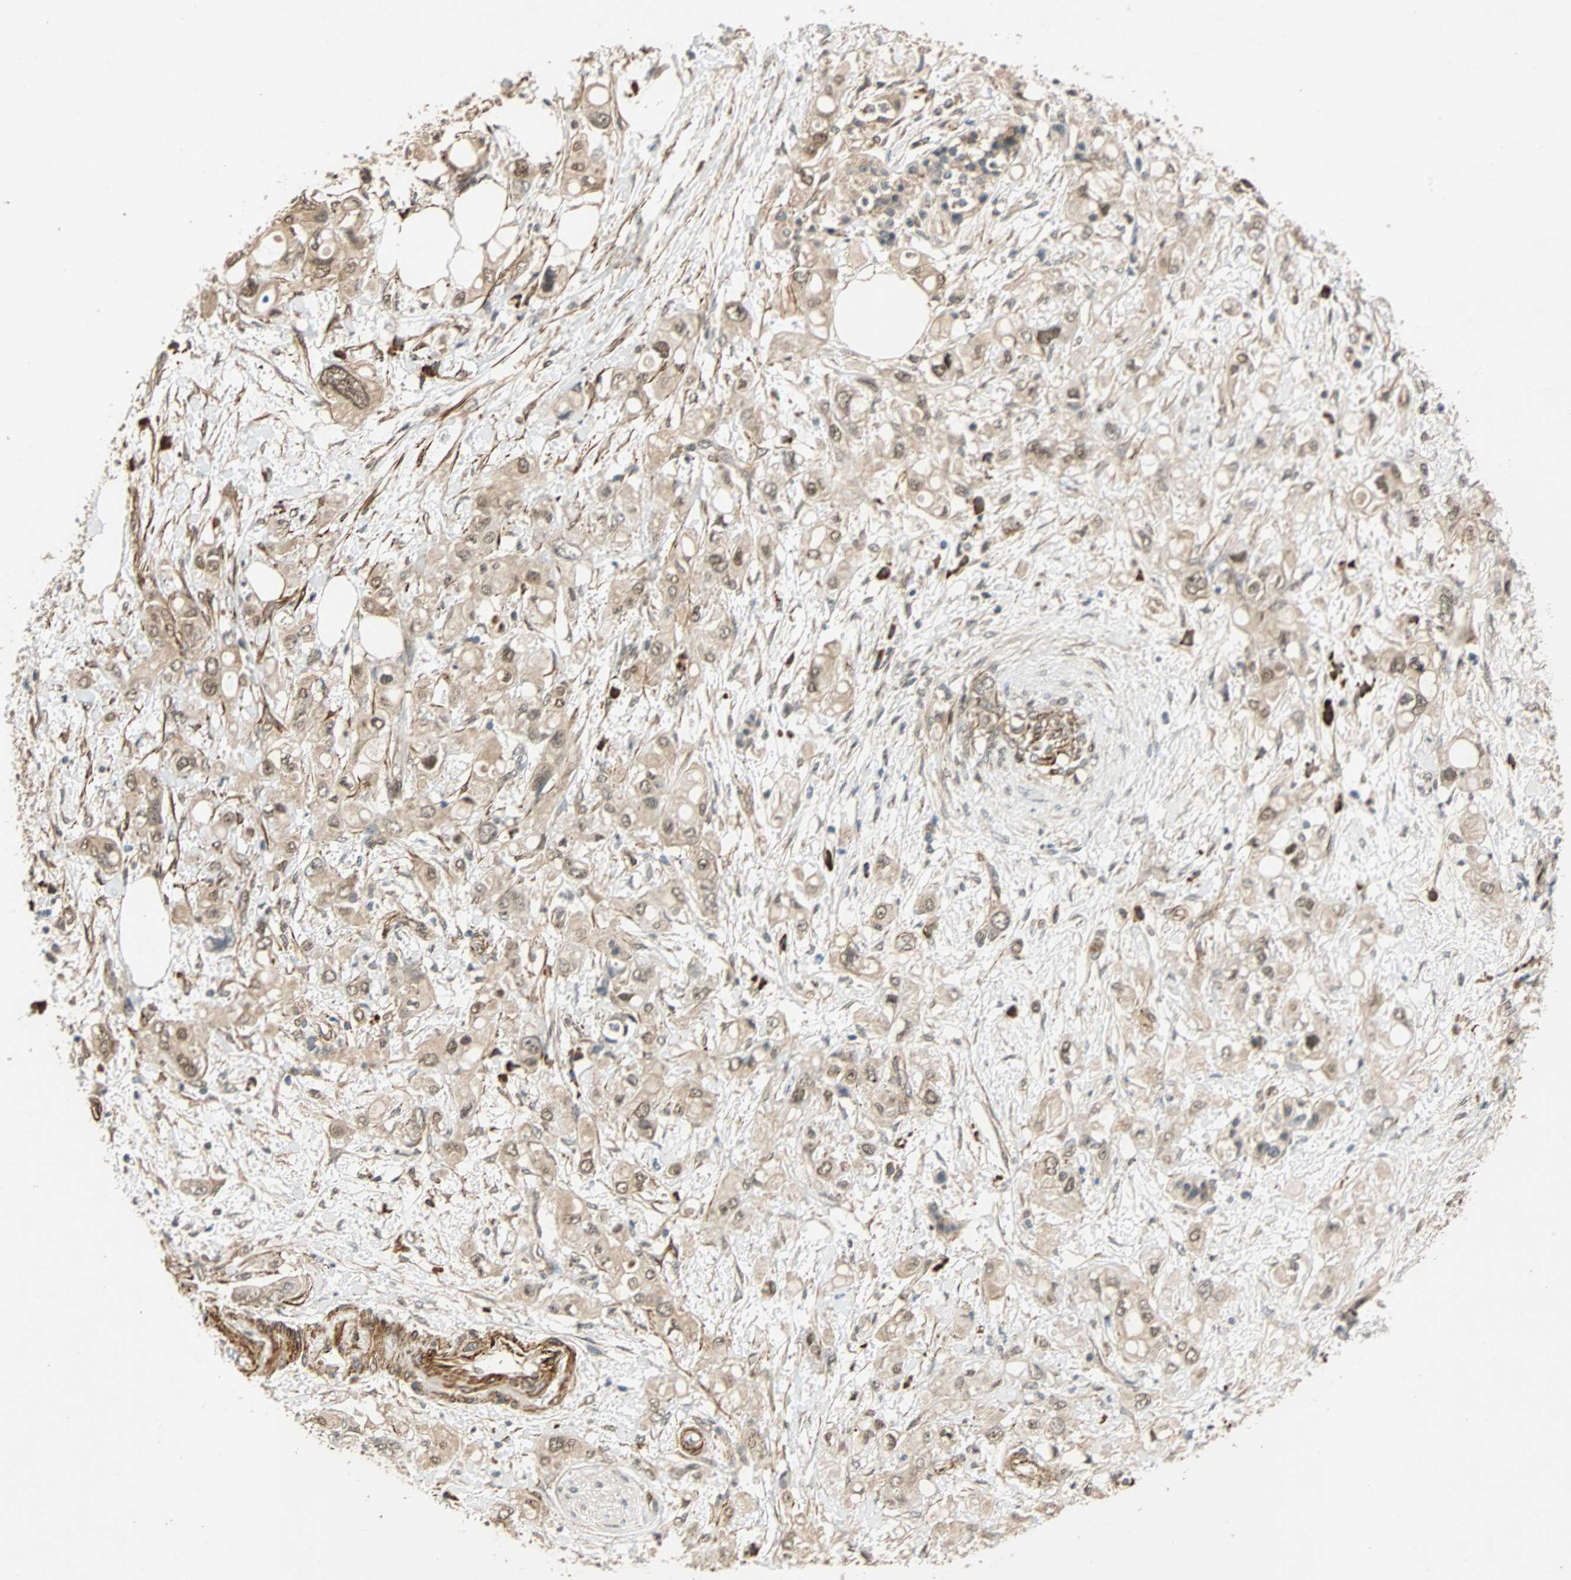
{"staining": {"intensity": "weak", "quantity": "<25%", "location": "cytoplasmic/membranous"}, "tissue": "pancreatic cancer", "cell_type": "Tumor cells", "image_type": "cancer", "snomed": [{"axis": "morphology", "description": "Adenocarcinoma, NOS"}, {"axis": "topography", "description": "Pancreas"}], "caption": "Immunohistochemistry (IHC) photomicrograph of human pancreatic cancer (adenocarcinoma) stained for a protein (brown), which exhibits no staining in tumor cells.", "gene": "QSER1", "patient": {"sex": "female", "age": 56}}